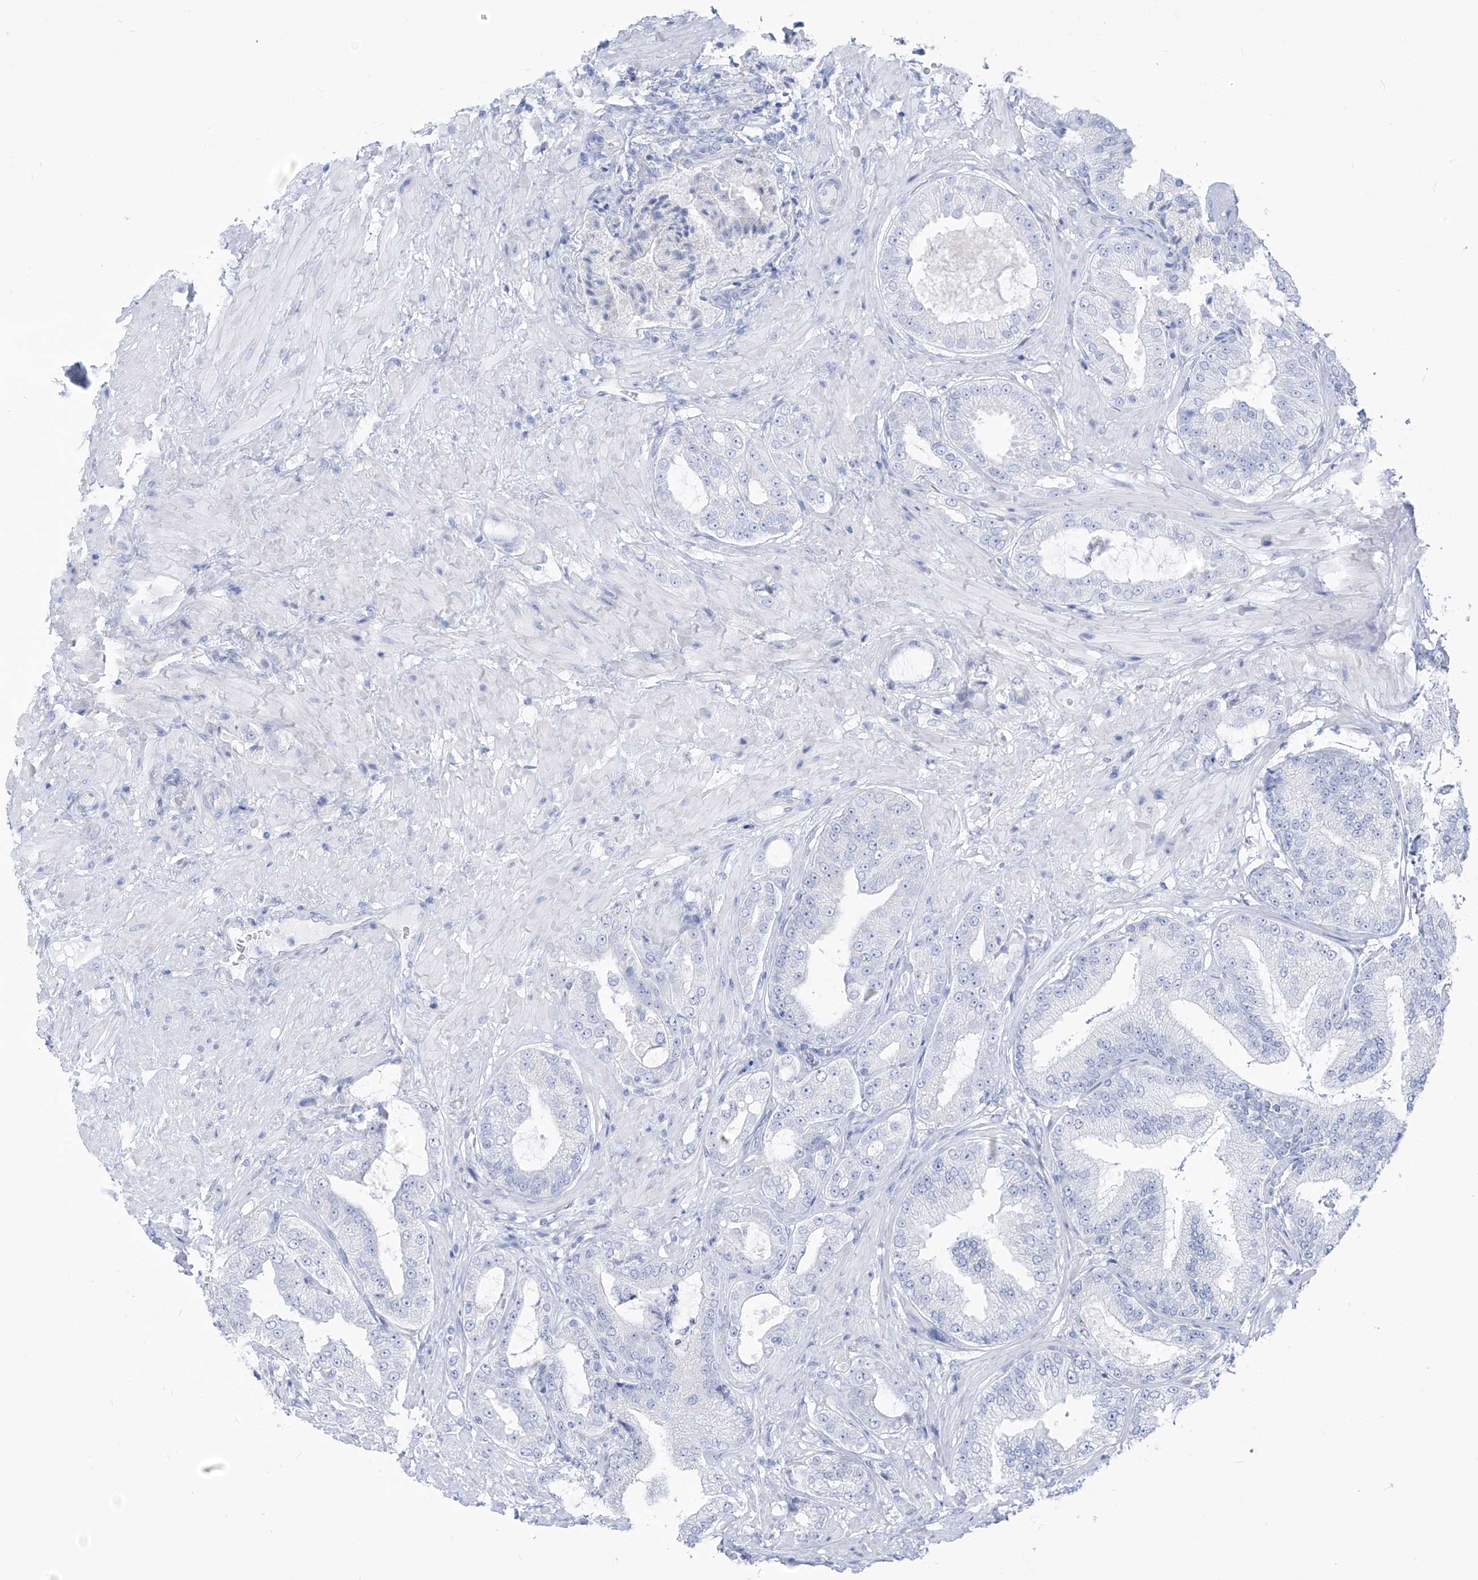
{"staining": {"intensity": "negative", "quantity": "none", "location": "none"}, "tissue": "prostate cancer", "cell_type": "Tumor cells", "image_type": "cancer", "snomed": [{"axis": "morphology", "description": "Adenocarcinoma, Low grade"}, {"axis": "topography", "description": "Prostate"}], "caption": "DAB (3,3'-diaminobenzidine) immunohistochemical staining of human adenocarcinoma (low-grade) (prostate) reveals no significant expression in tumor cells. The staining was performed using DAB to visualize the protein expression in brown, while the nuclei were stained in blue with hematoxylin (Magnification: 20x).", "gene": "RCN2", "patient": {"sex": "male", "age": 63}}